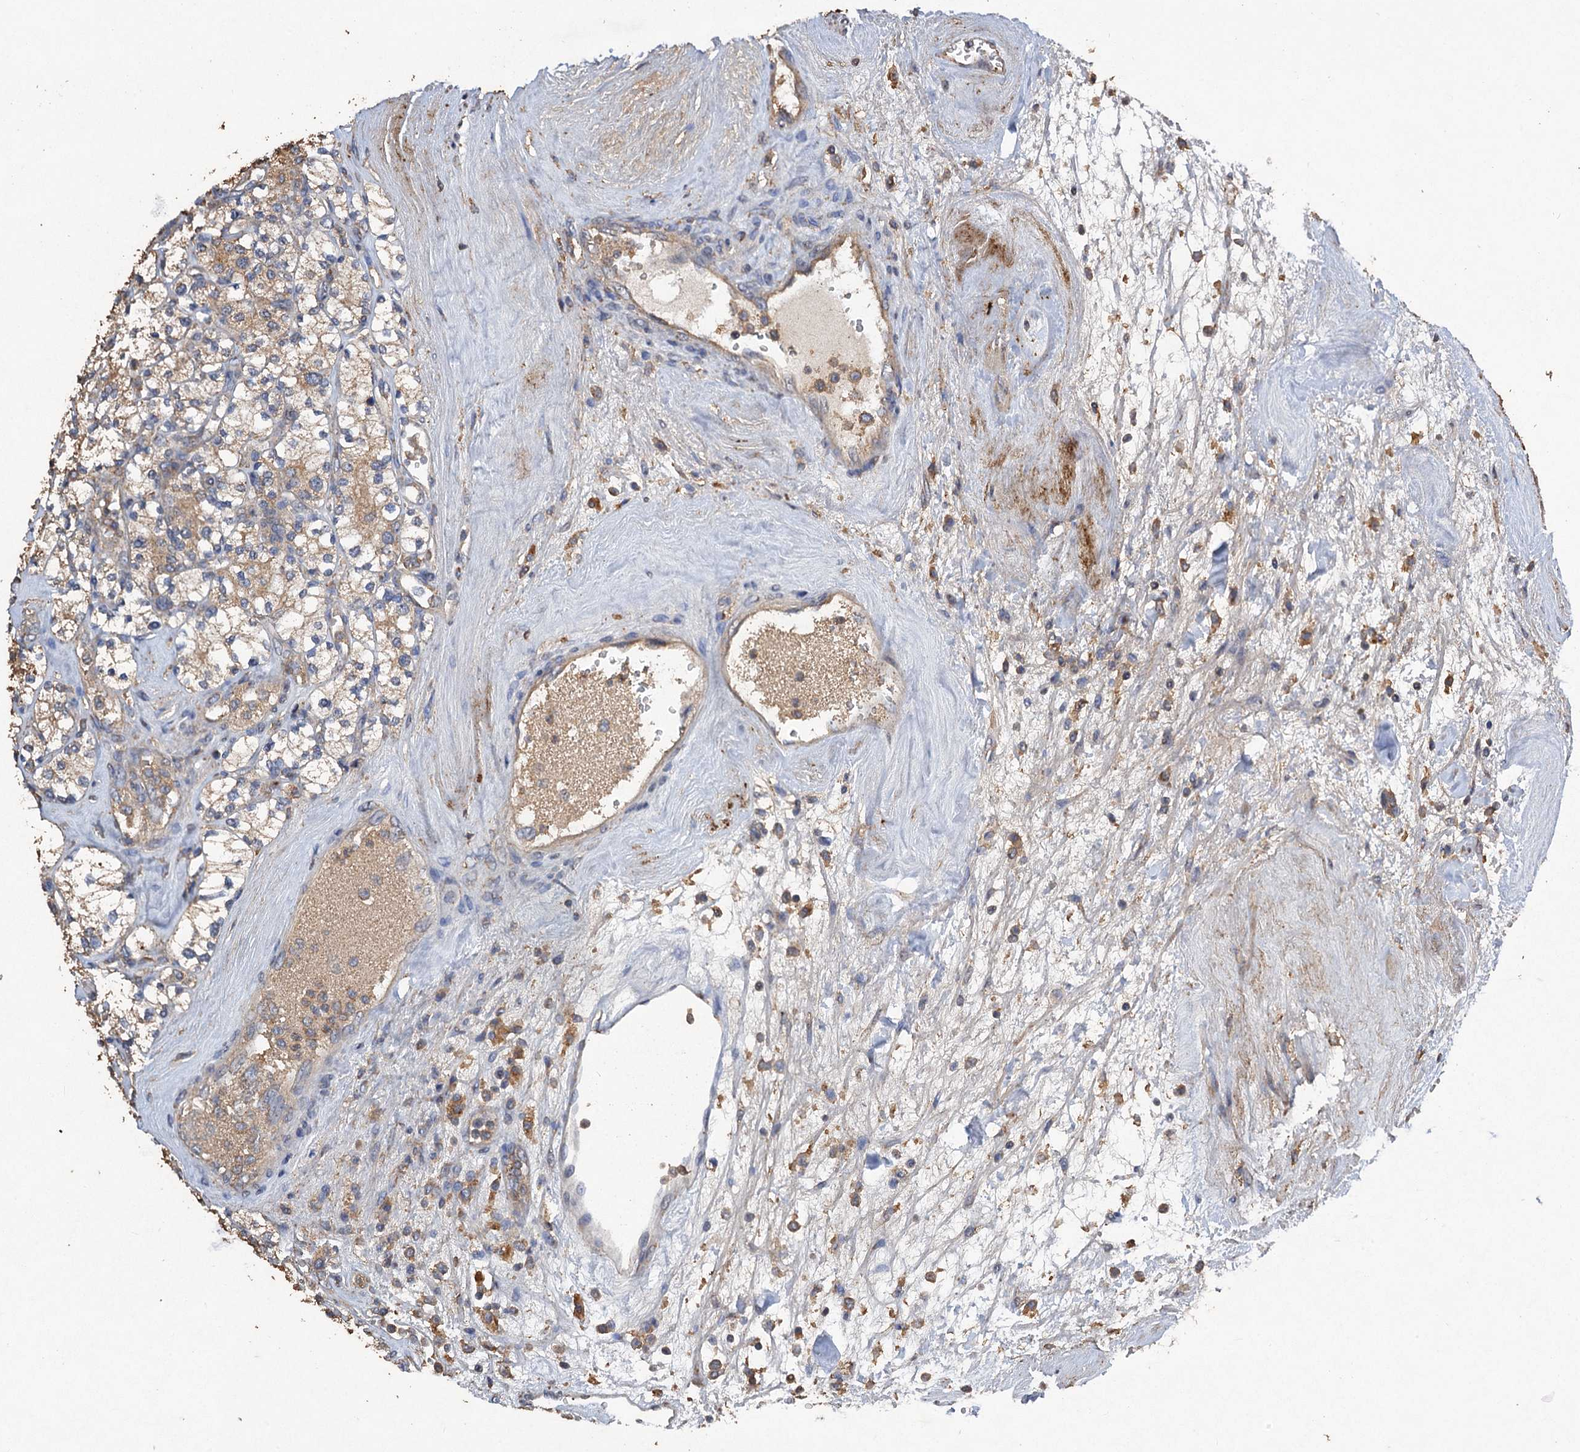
{"staining": {"intensity": "weak", "quantity": ">75%", "location": "cytoplasmic/membranous"}, "tissue": "renal cancer", "cell_type": "Tumor cells", "image_type": "cancer", "snomed": [{"axis": "morphology", "description": "Adenocarcinoma, NOS"}, {"axis": "topography", "description": "Kidney"}], "caption": "Protein analysis of renal cancer (adenocarcinoma) tissue displays weak cytoplasmic/membranous staining in approximately >75% of tumor cells.", "gene": "SCUBE3", "patient": {"sex": "male", "age": 77}}